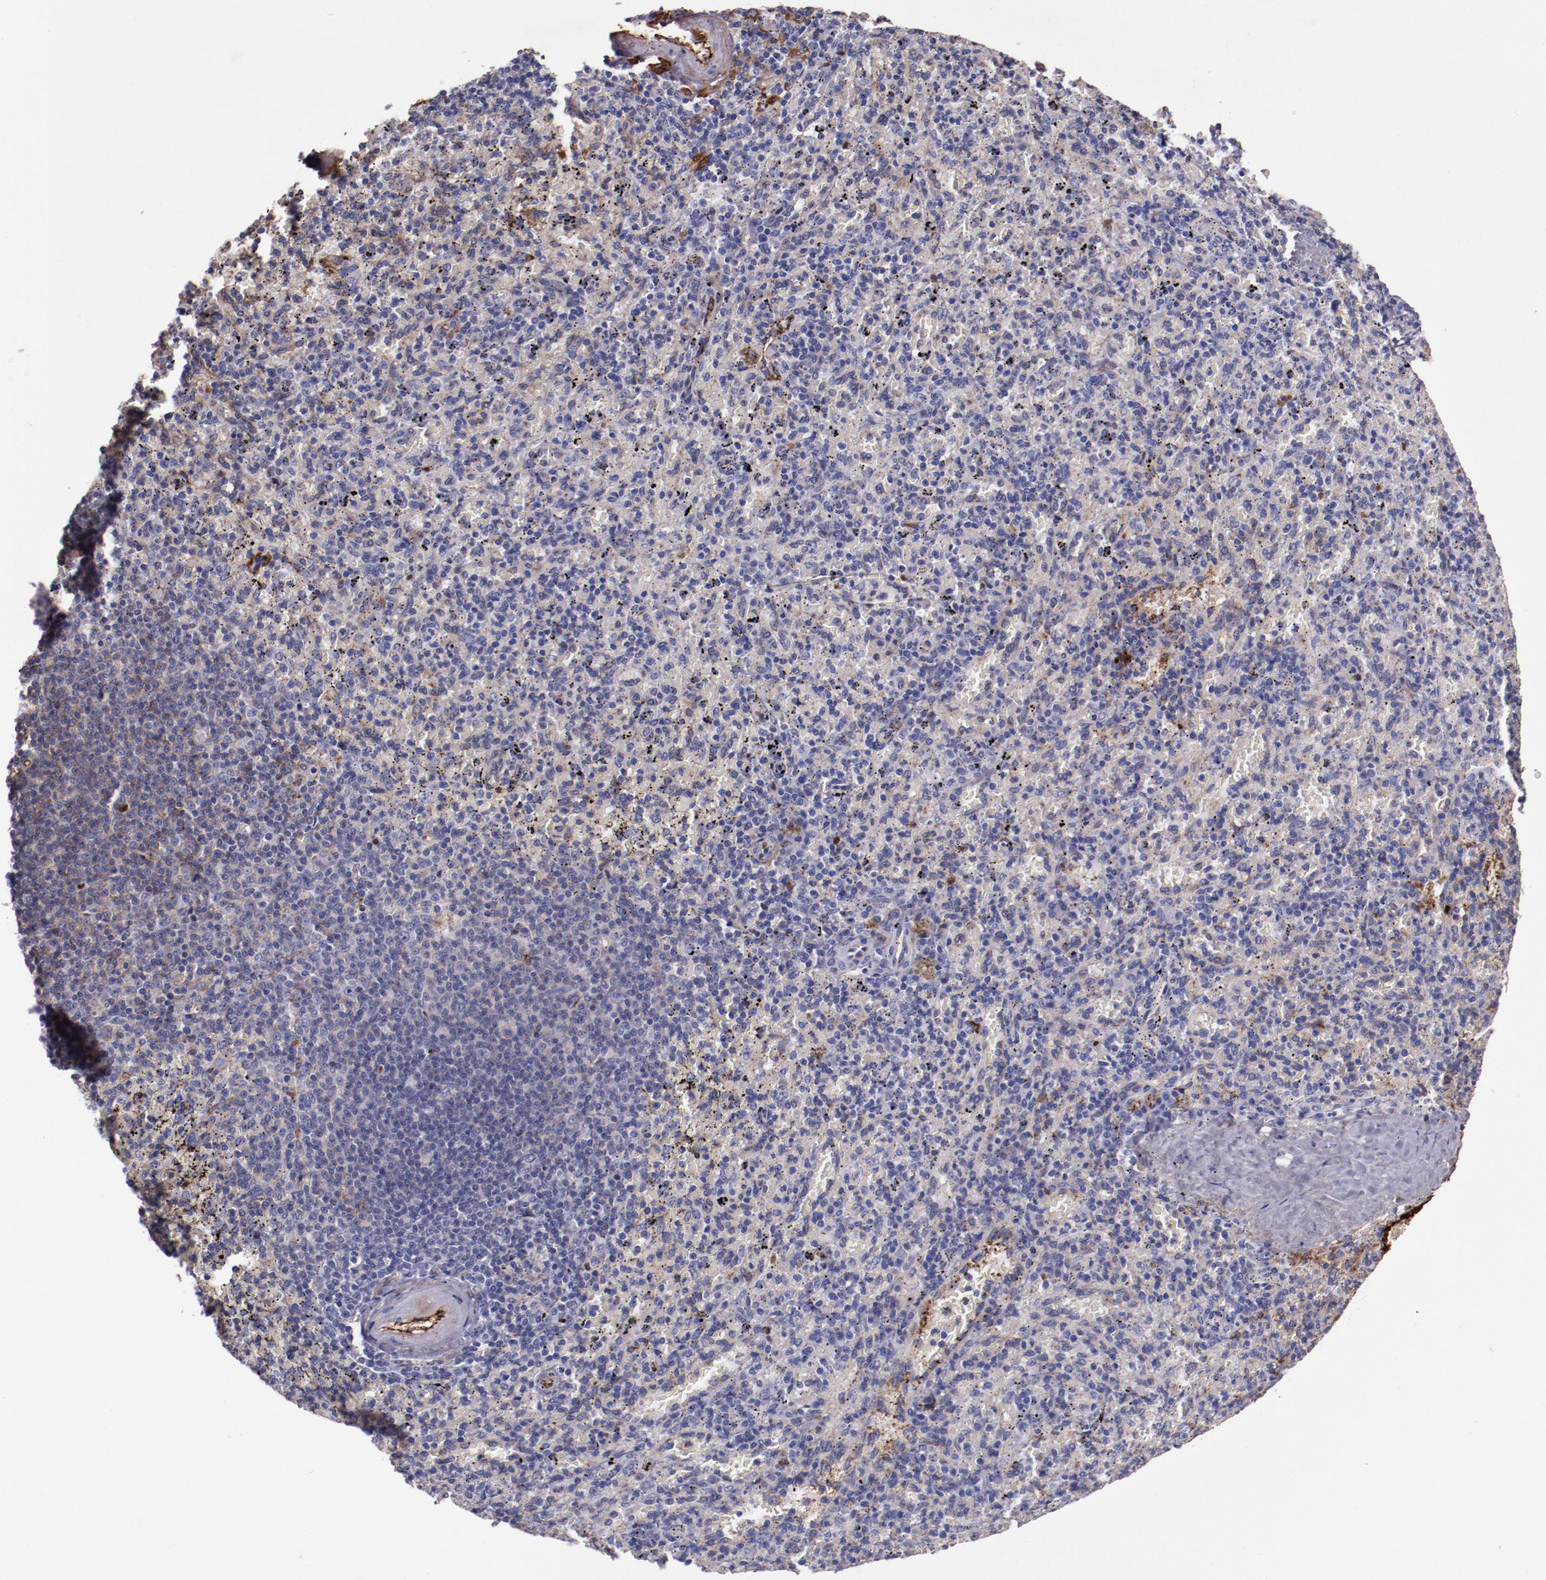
{"staining": {"intensity": "moderate", "quantity": "<25%", "location": "cytoplasmic/membranous"}, "tissue": "spleen", "cell_type": "Cells in red pulp", "image_type": "normal", "snomed": [{"axis": "morphology", "description": "Normal tissue, NOS"}, {"axis": "topography", "description": "Spleen"}], "caption": "A low amount of moderate cytoplasmic/membranous staining is identified in about <25% of cells in red pulp in normal spleen.", "gene": "A2M", "patient": {"sex": "female", "age": 43}}